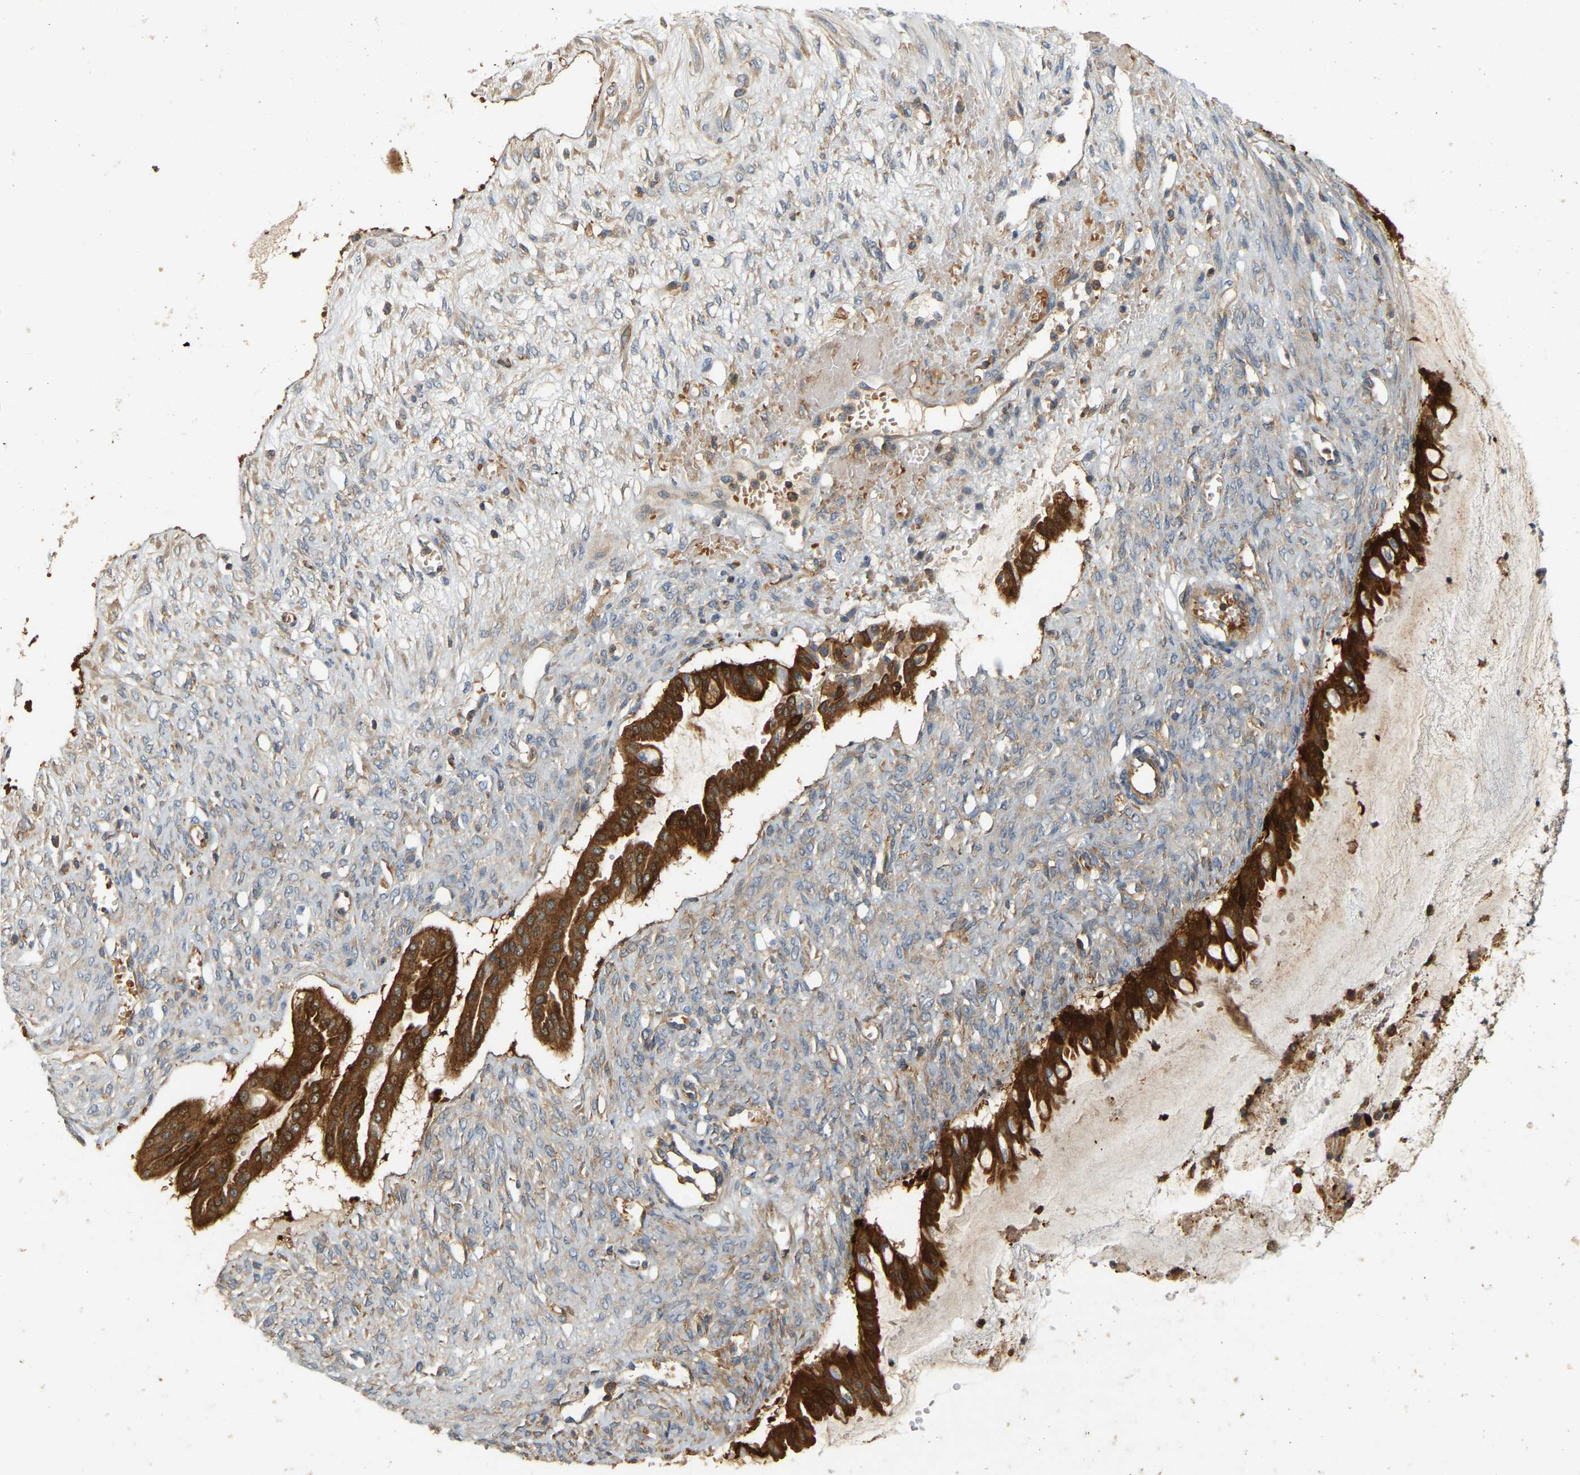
{"staining": {"intensity": "strong", "quantity": ">75%", "location": "cytoplasmic/membranous"}, "tissue": "ovarian cancer", "cell_type": "Tumor cells", "image_type": "cancer", "snomed": [{"axis": "morphology", "description": "Cystadenocarcinoma, mucinous, NOS"}, {"axis": "topography", "description": "Ovary"}], "caption": "There is high levels of strong cytoplasmic/membranous staining in tumor cells of mucinous cystadenocarcinoma (ovarian), as demonstrated by immunohistochemical staining (brown color).", "gene": "AKAP13", "patient": {"sex": "female", "age": 73}}